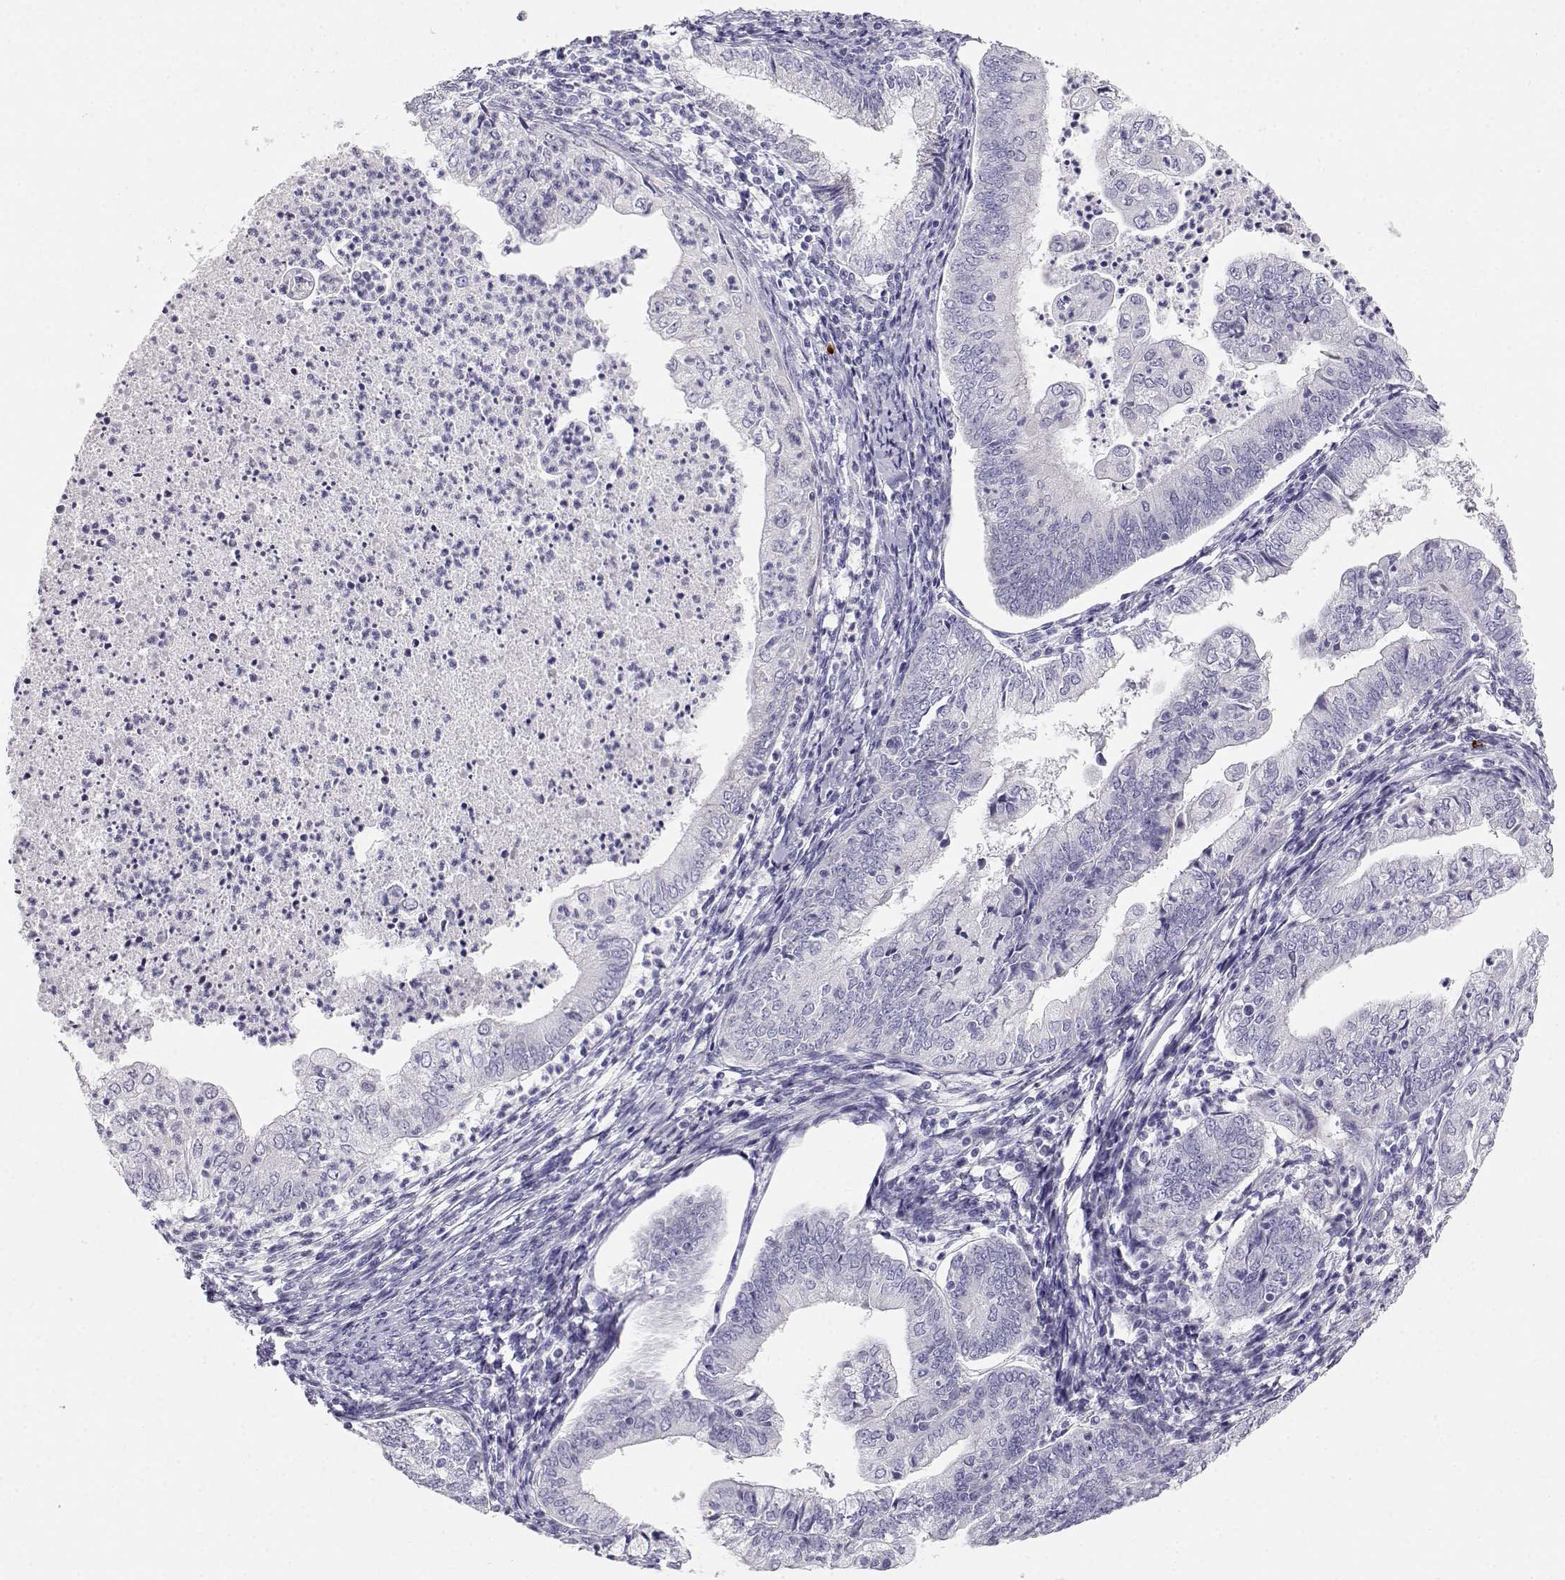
{"staining": {"intensity": "negative", "quantity": "none", "location": "none"}, "tissue": "endometrial cancer", "cell_type": "Tumor cells", "image_type": "cancer", "snomed": [{"axis": "morphology", "description": "Adenocarcinoma, NOS"}, {"axis": "topography", "description": "Endometrium"}], "caption": "This is an immunohistochemistry histopathology image of adenocarcinoma (endometrial). There is no positivity in tumor cells.", "gene": "GPR174", "patient": {"sex": "female", "age": 55}}